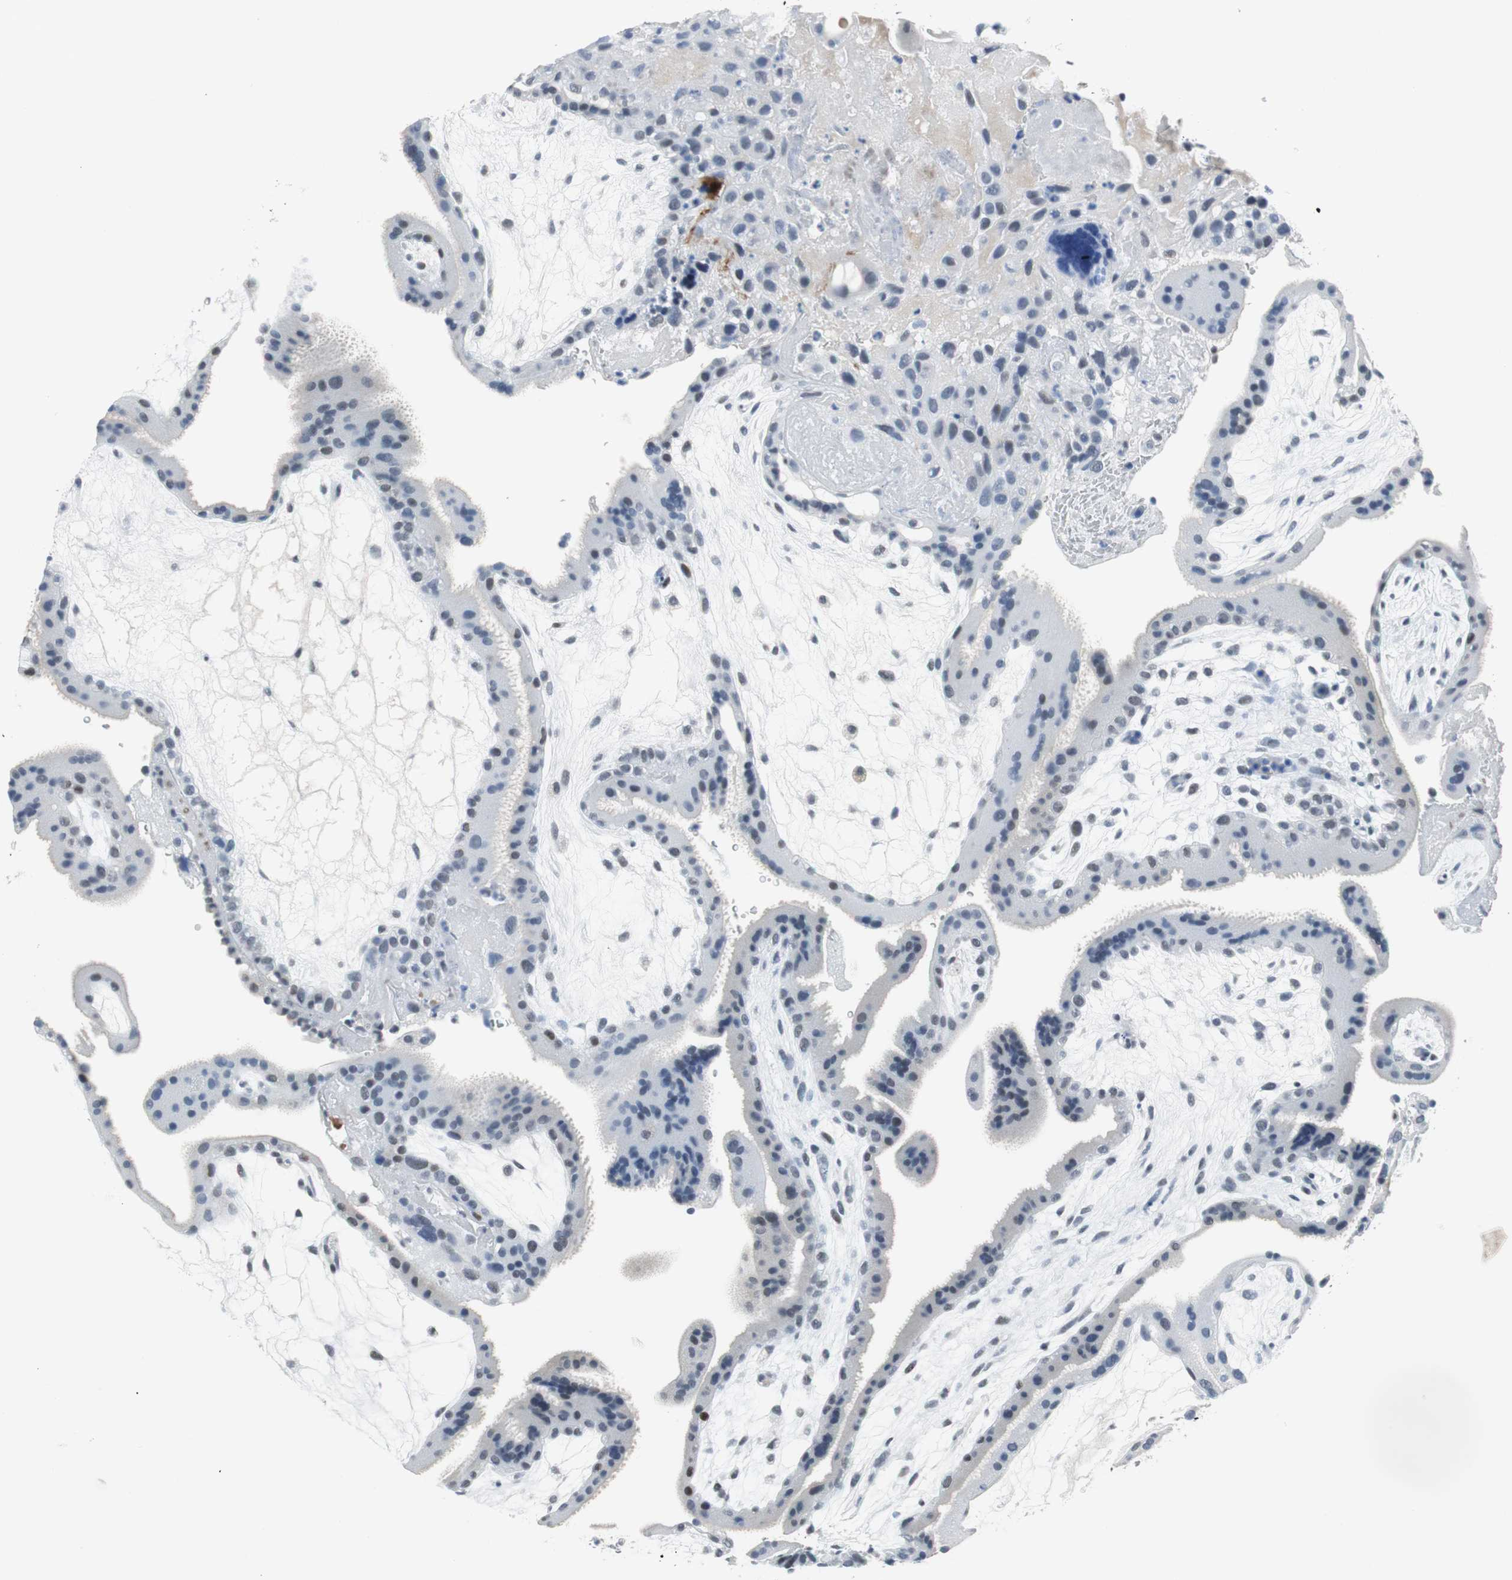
{"staining": {"intensity": "moderate", "quantity": "25%-75%", "location": "nuclear"}, "tissue": "placenta", "cell_type": "Trophoblastic cells", "image_type": "normal", "snomed": [{"axis": "morphology", "description": "Normal tissue, NOS"}, {"axis": "topography", "description": "Placenta"}], "caption": "Immunohistochemical staining of benign human placenta exhibits moderate nuclear protein expression in approximately 25%-75% of trophoblastic cells.", "gene": "HDAC3", "patient": {"sex": "female", "age": 19}}